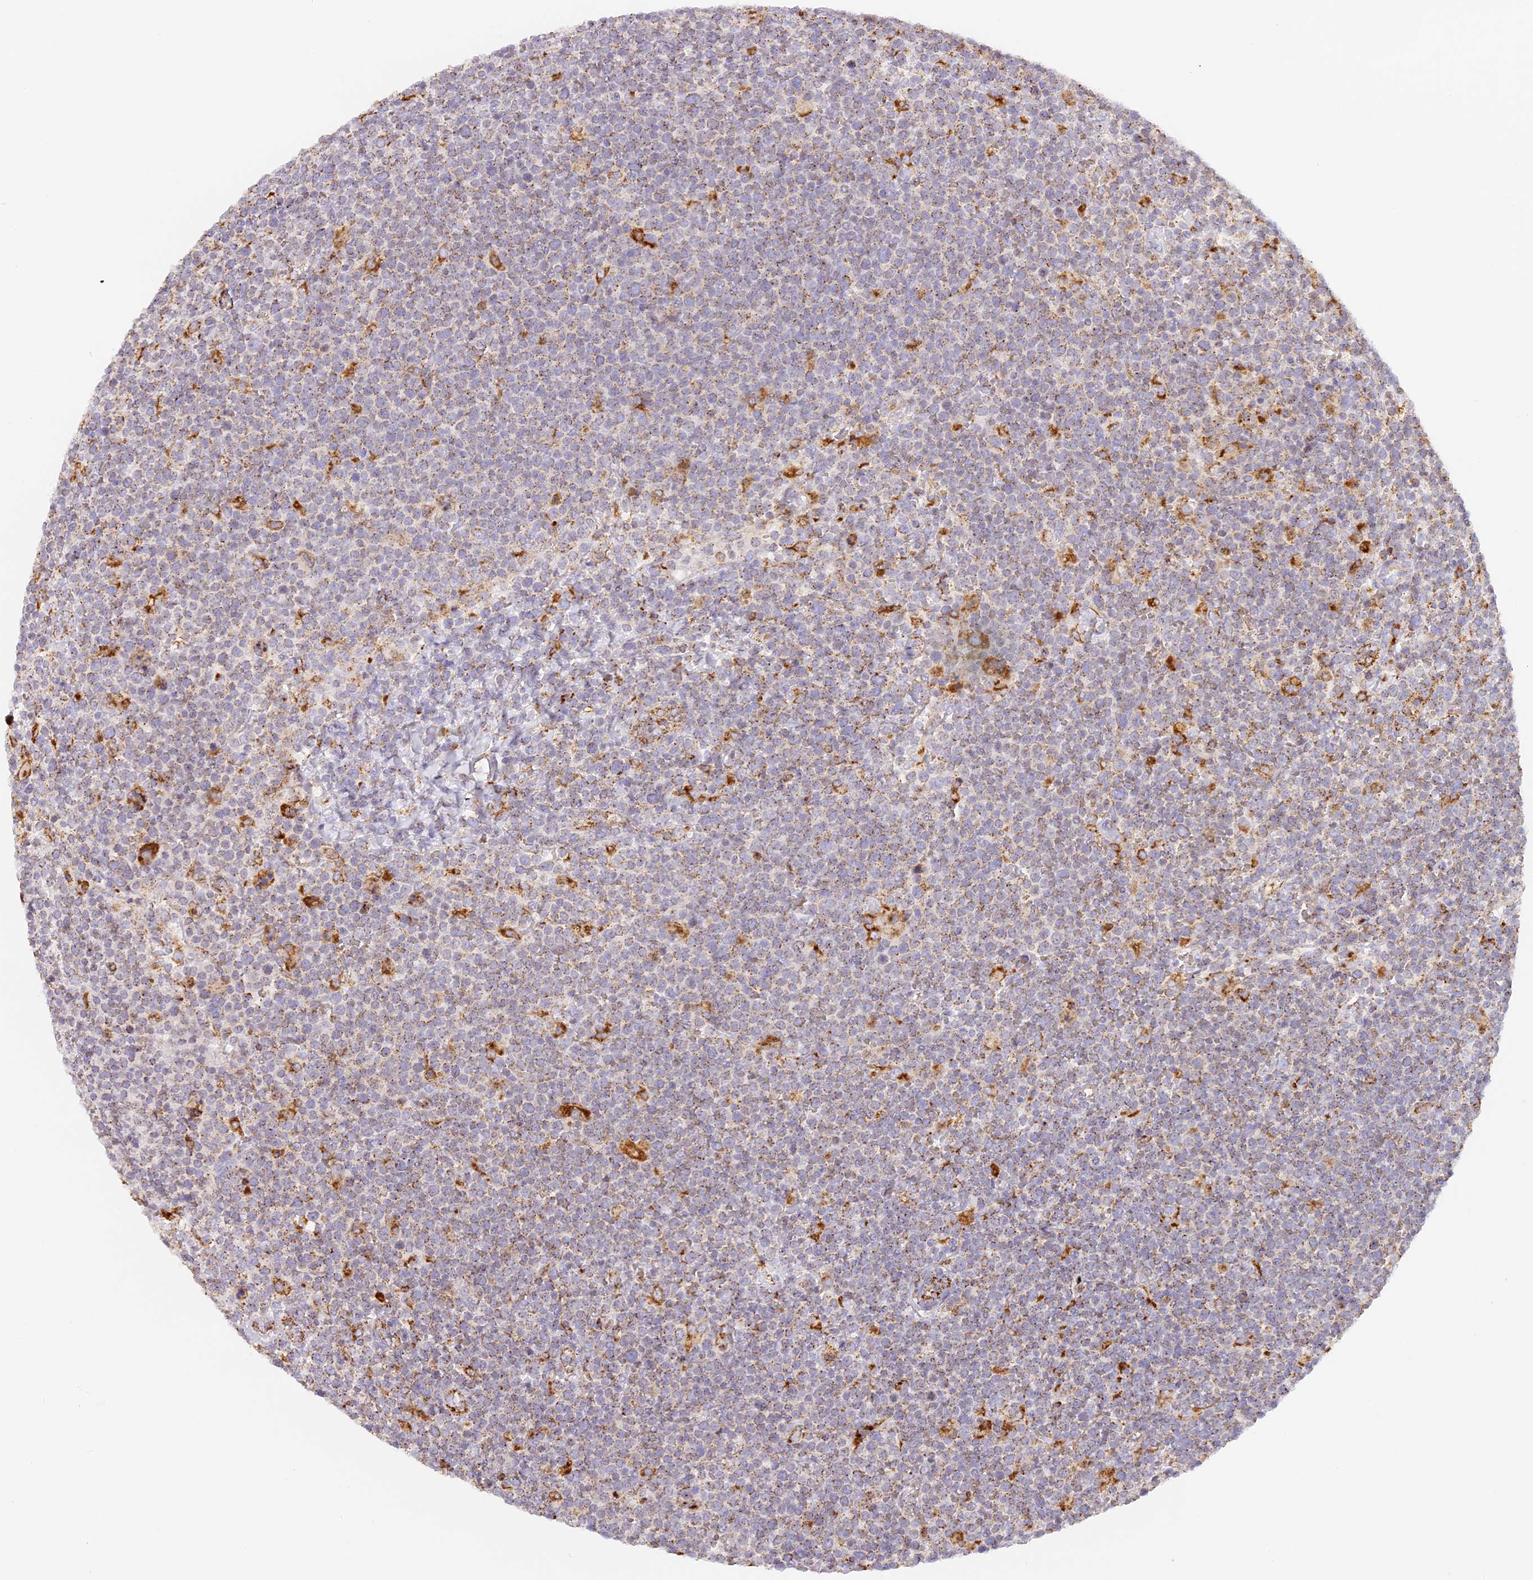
{"staining": {"intensity": "weak", "quantity": "25%-75%", "location": "cytoplasmic/membranous"}, "tissue": "lymphoma", "cell_type": "Tumor cells", "image_type": "cancer", "snomed": [{"axis": "morphology", "description": "Malignant lymphoma, non-Hodgkin's type, High grade"}, {"axis": "topography", "description": "Lymph node"}], "caption": "Protein analysis of lymphoma tissue reveals weak cytoplasmic/membranous staining in approximately 25%-75% of tumor cells. (Brightfield microscopy of DAB IHC at high magnification).", "gene": "LAMP2", "patient": {"sex": "male", "age": 61}}